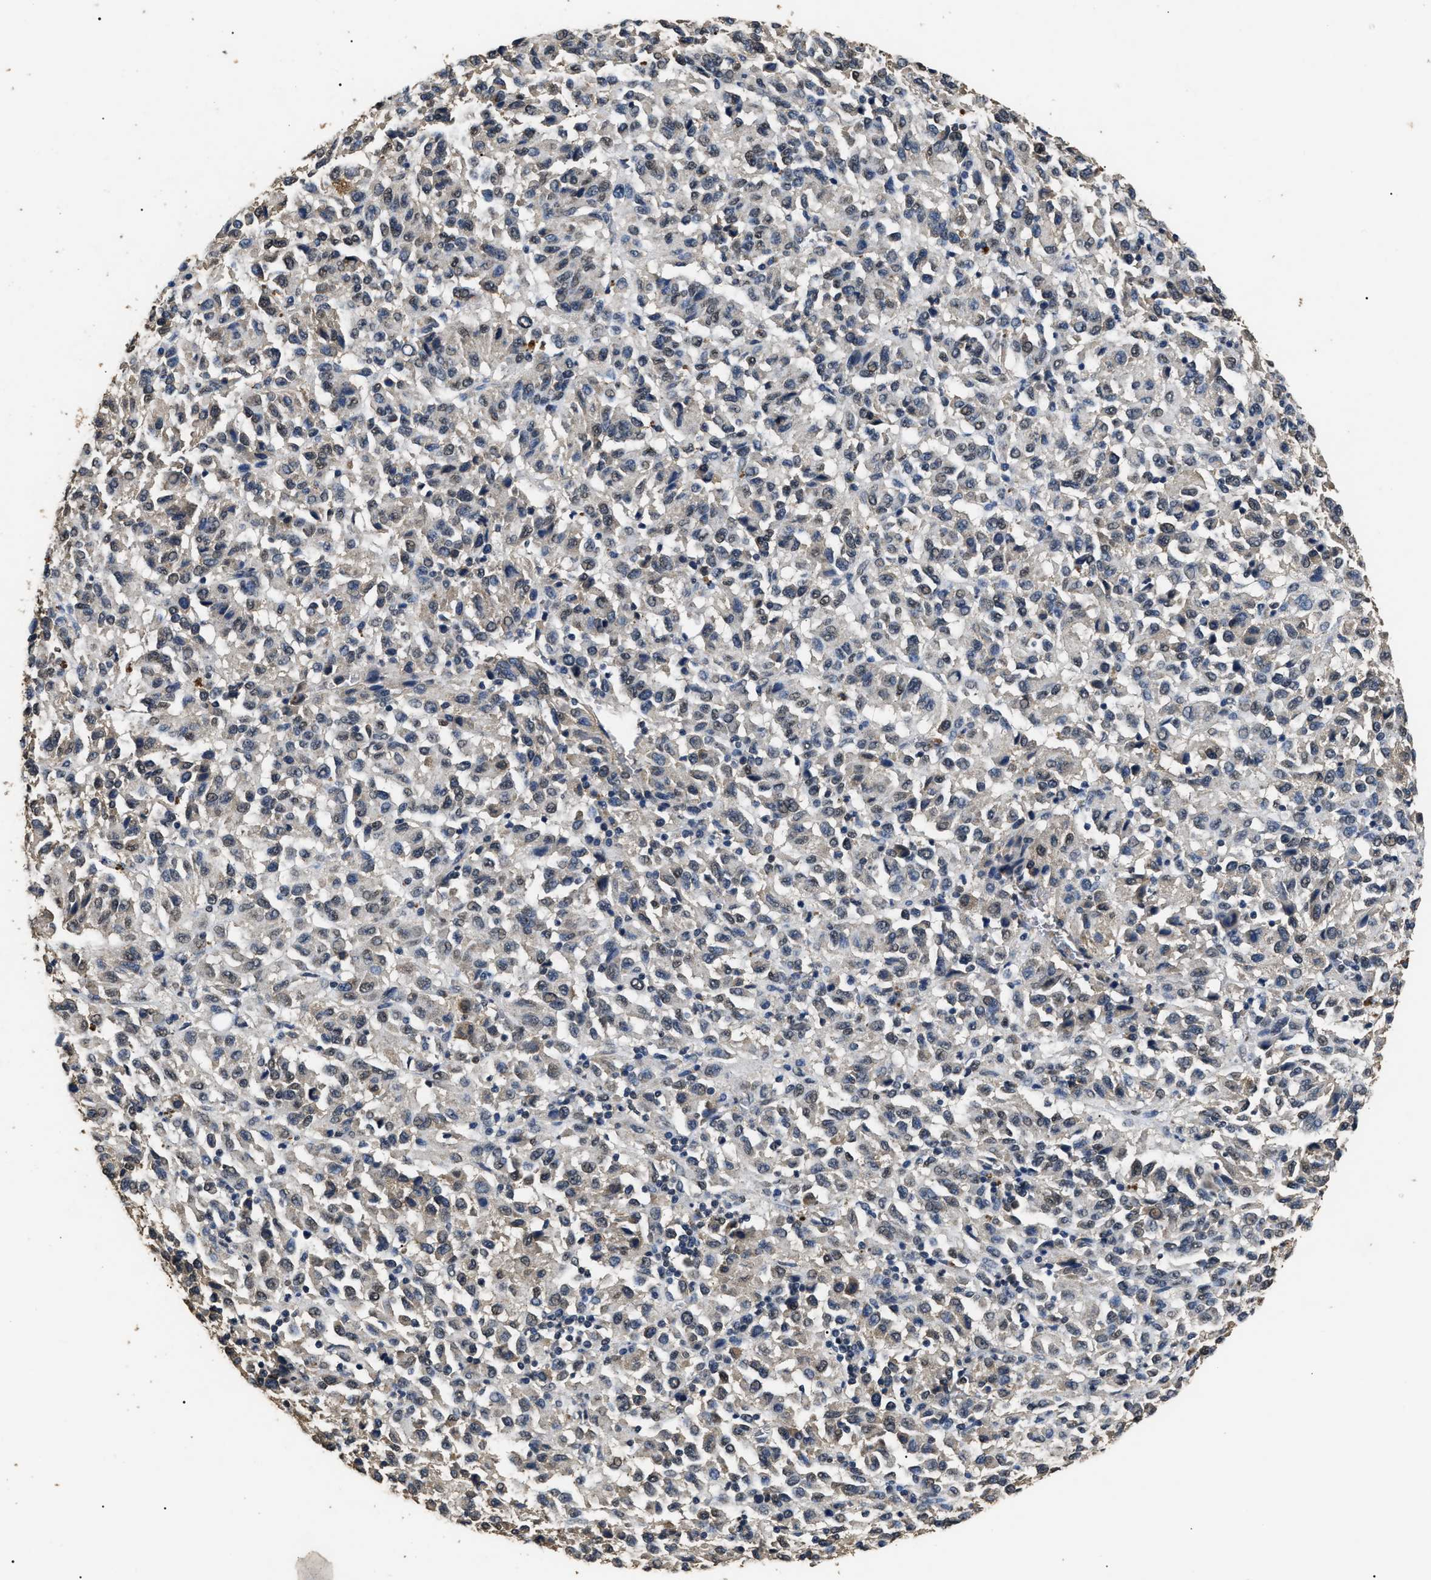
{"staining": {"intensity": "weak", "quantity": "<25%", "location": "nuclear"}, "tissue": "melanoma", "cell_type": "Tumor cells", "image_type": "cancer", "snomed": [{"axis": "morphology", "description": "Malignant melanoma, Metastatic site"}, {"axis": "topography", "description": "Lung"}], "caption": "An immunohistochemistry (IHC) photomicrograph of melanoma is shown. There is no staining in tumor cells of melanoma.", "gene": "ANP32E", "patient": {"sex": "male", "age": 64}}